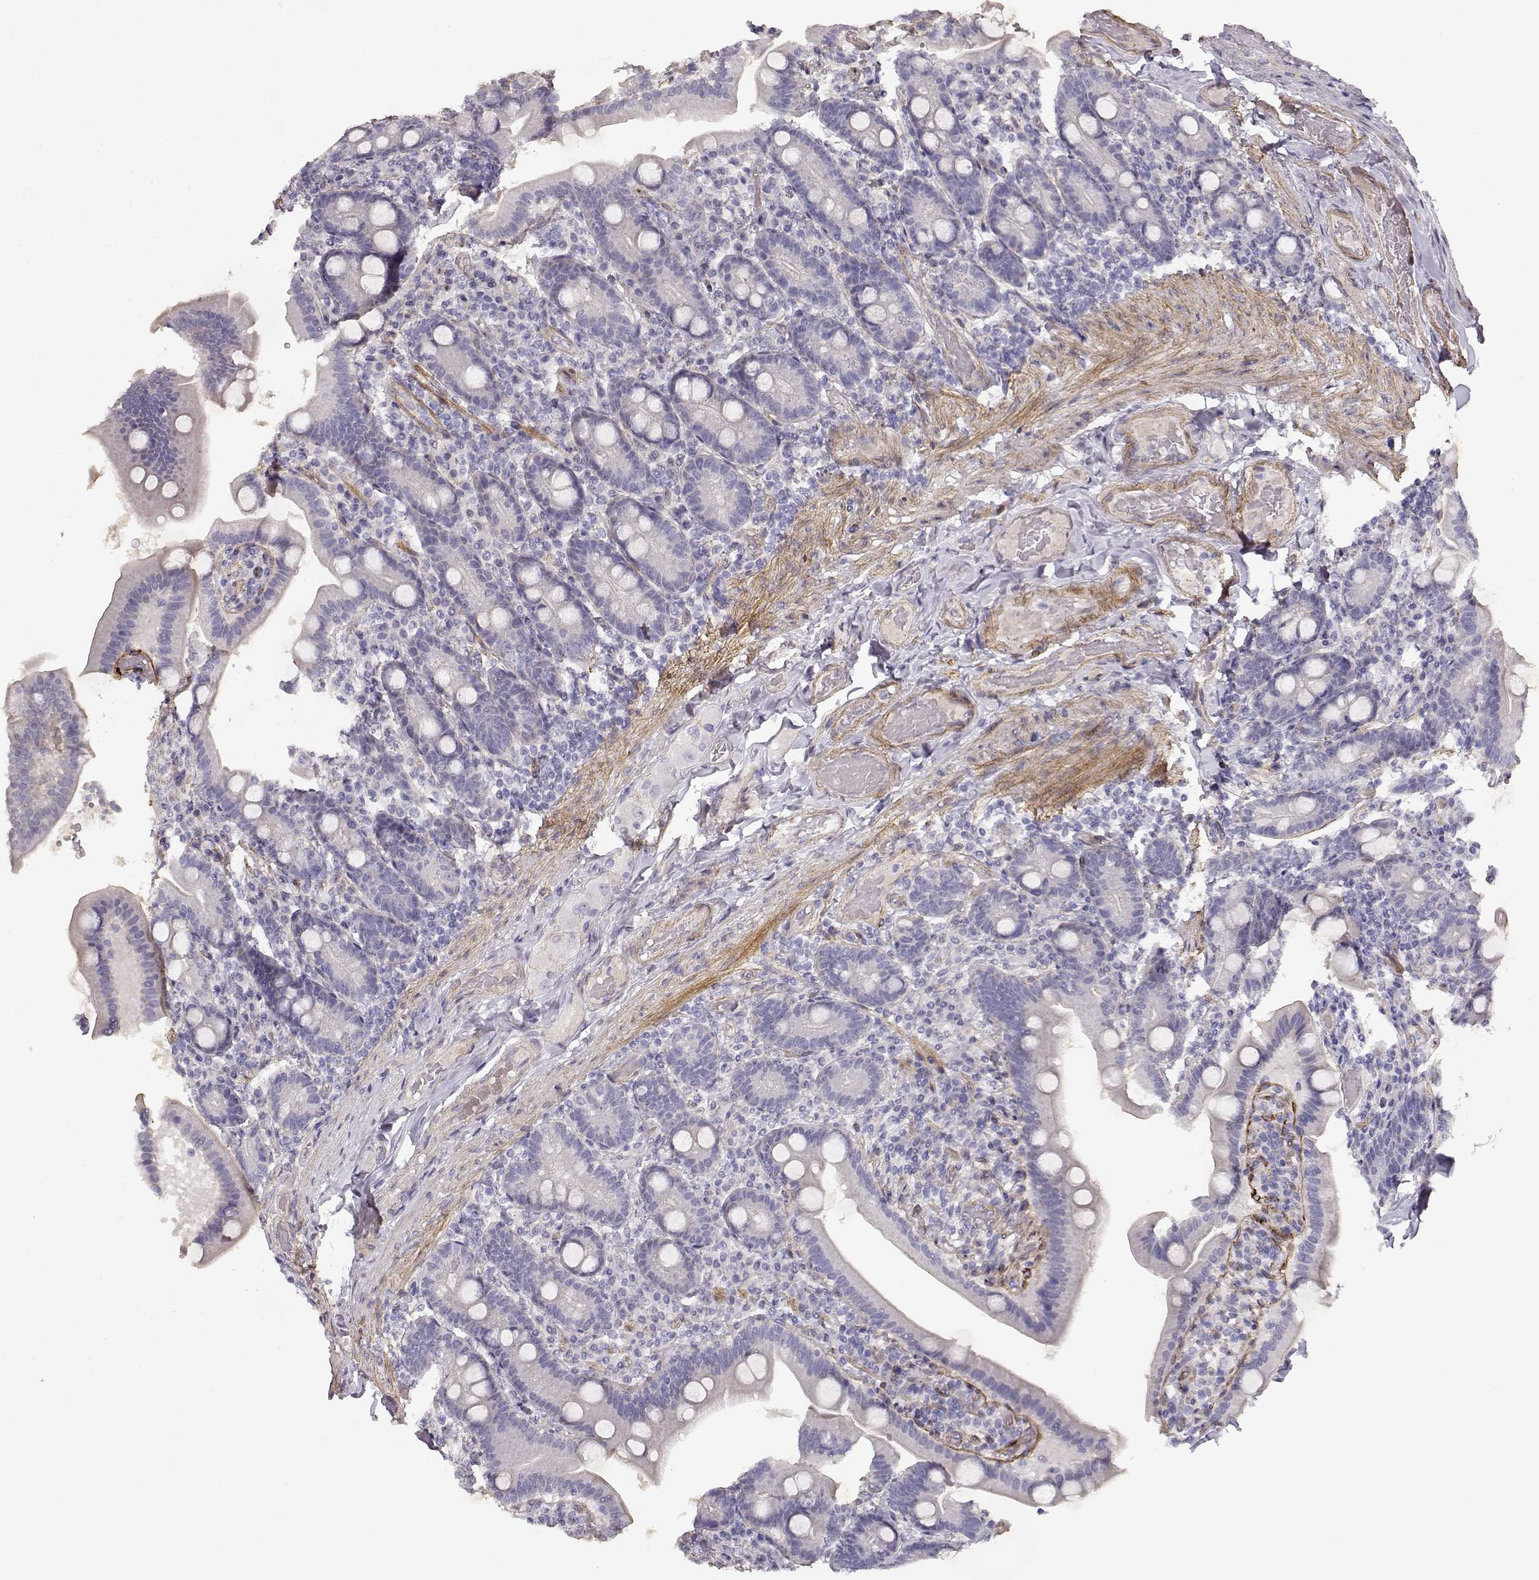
{"staining": {"intensity": "negative", "quantity": "none", "location": "none"}, "tissue": "small intestine", "cell_type": "Glandular cells", "image_type": "normal", "snomed": [{"axis": "morphology", "description": "Normal tissue, NOS"}, {"axis": "topography", "description": "Small intestine"}], "caption": "The histopathology image exhibits no significant expression in glandular cells of small intestine. Nuclei are stained in blue.", "gene": "LAMC1", "patient": {"sex": "male", "age": 66}}